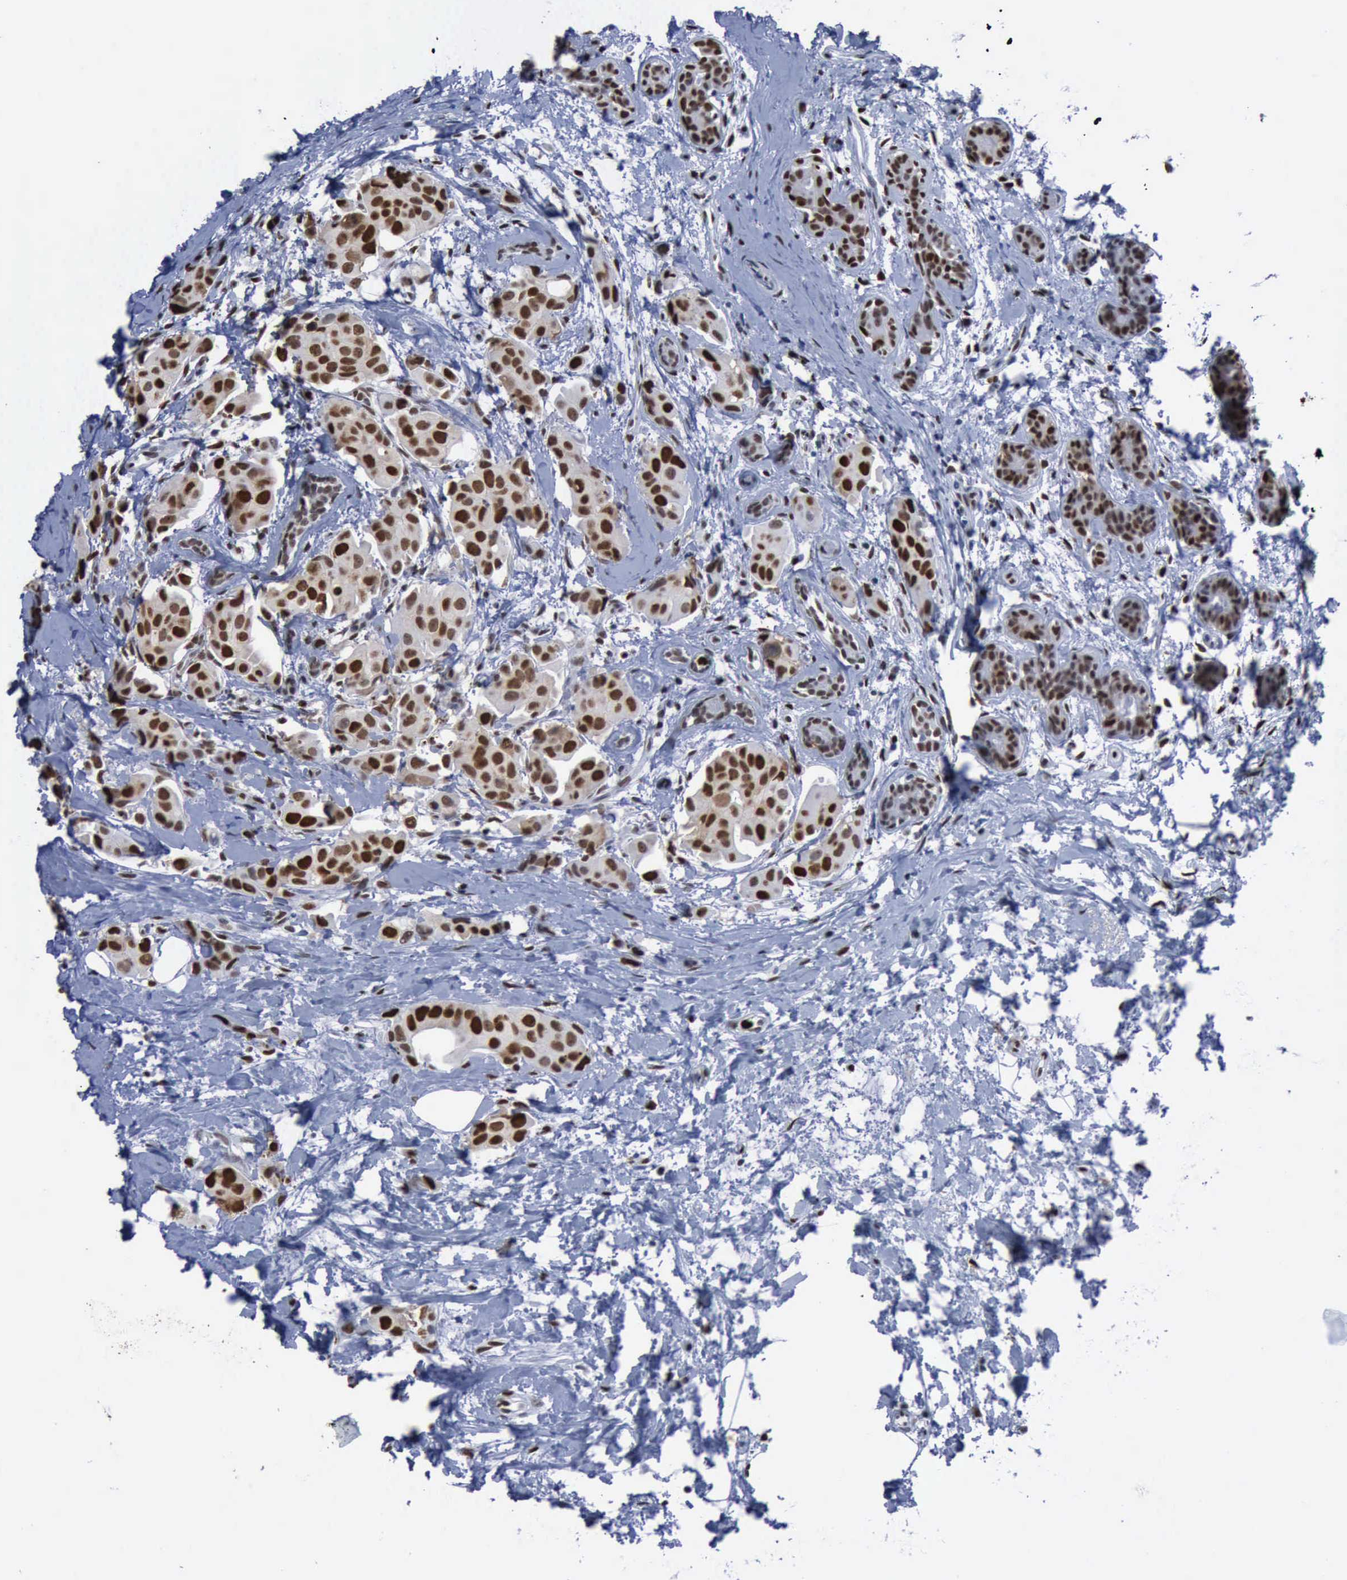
{"staining": {"intensity": "strong", "quantity": ">75%", "location": "nuclear"}, "tissue": "breast cancer", "cell_type": "Tumor cells", "image_type": "cancer", "snomed": [{"axis": "morphology", "description": "Duct carcinoma"}, {"axis": "topography", "description": "Breast"}], "caption": "The image reveals staining of breast cancer (intraductal carcinoma), revealing strong nuclear protein positivity (brown color) within tumor cells.", "gene": "PCNA", "patient": {"sex": "female", "age": 40}}